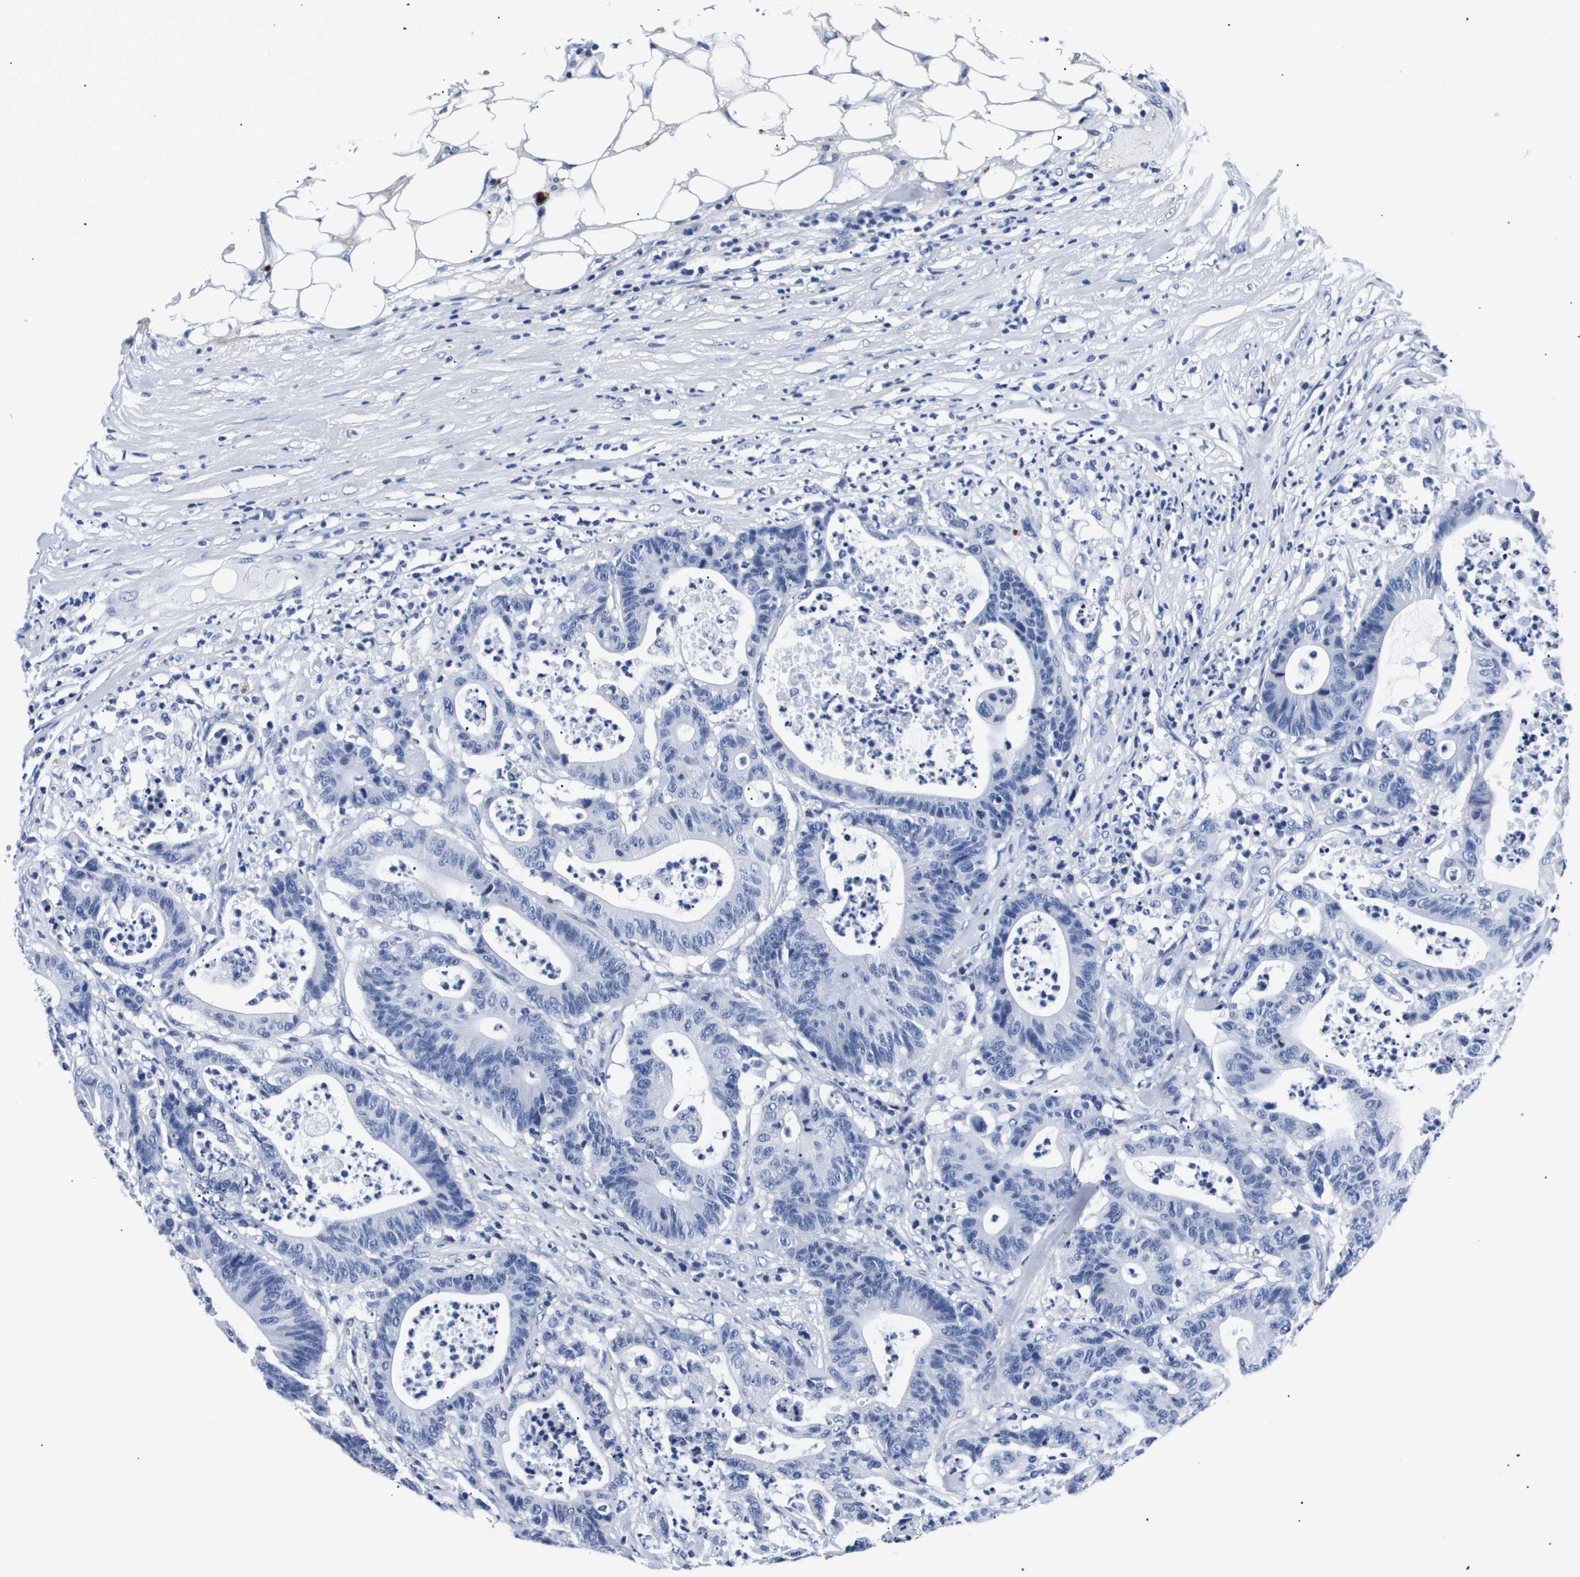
{"staining": {"intensity": "negative", "quantity": "none", "location": "none"}, "tissue": "colorectal cancer", "cell_type": "Tumor cells", "image_type": "cancer", "snomed": [{"axis": "morphology", "description": "Adenocarcinoma, NOS"}, {"axis": "topography", "description": "Colon"}], "caption": "This is an IHC histopathology image of human adenocarcinoma (colorectal). There is no positivity in tumor cells.", "gene": "ATP6V0A4", "patient": {"sex": "female", "age": 84}}